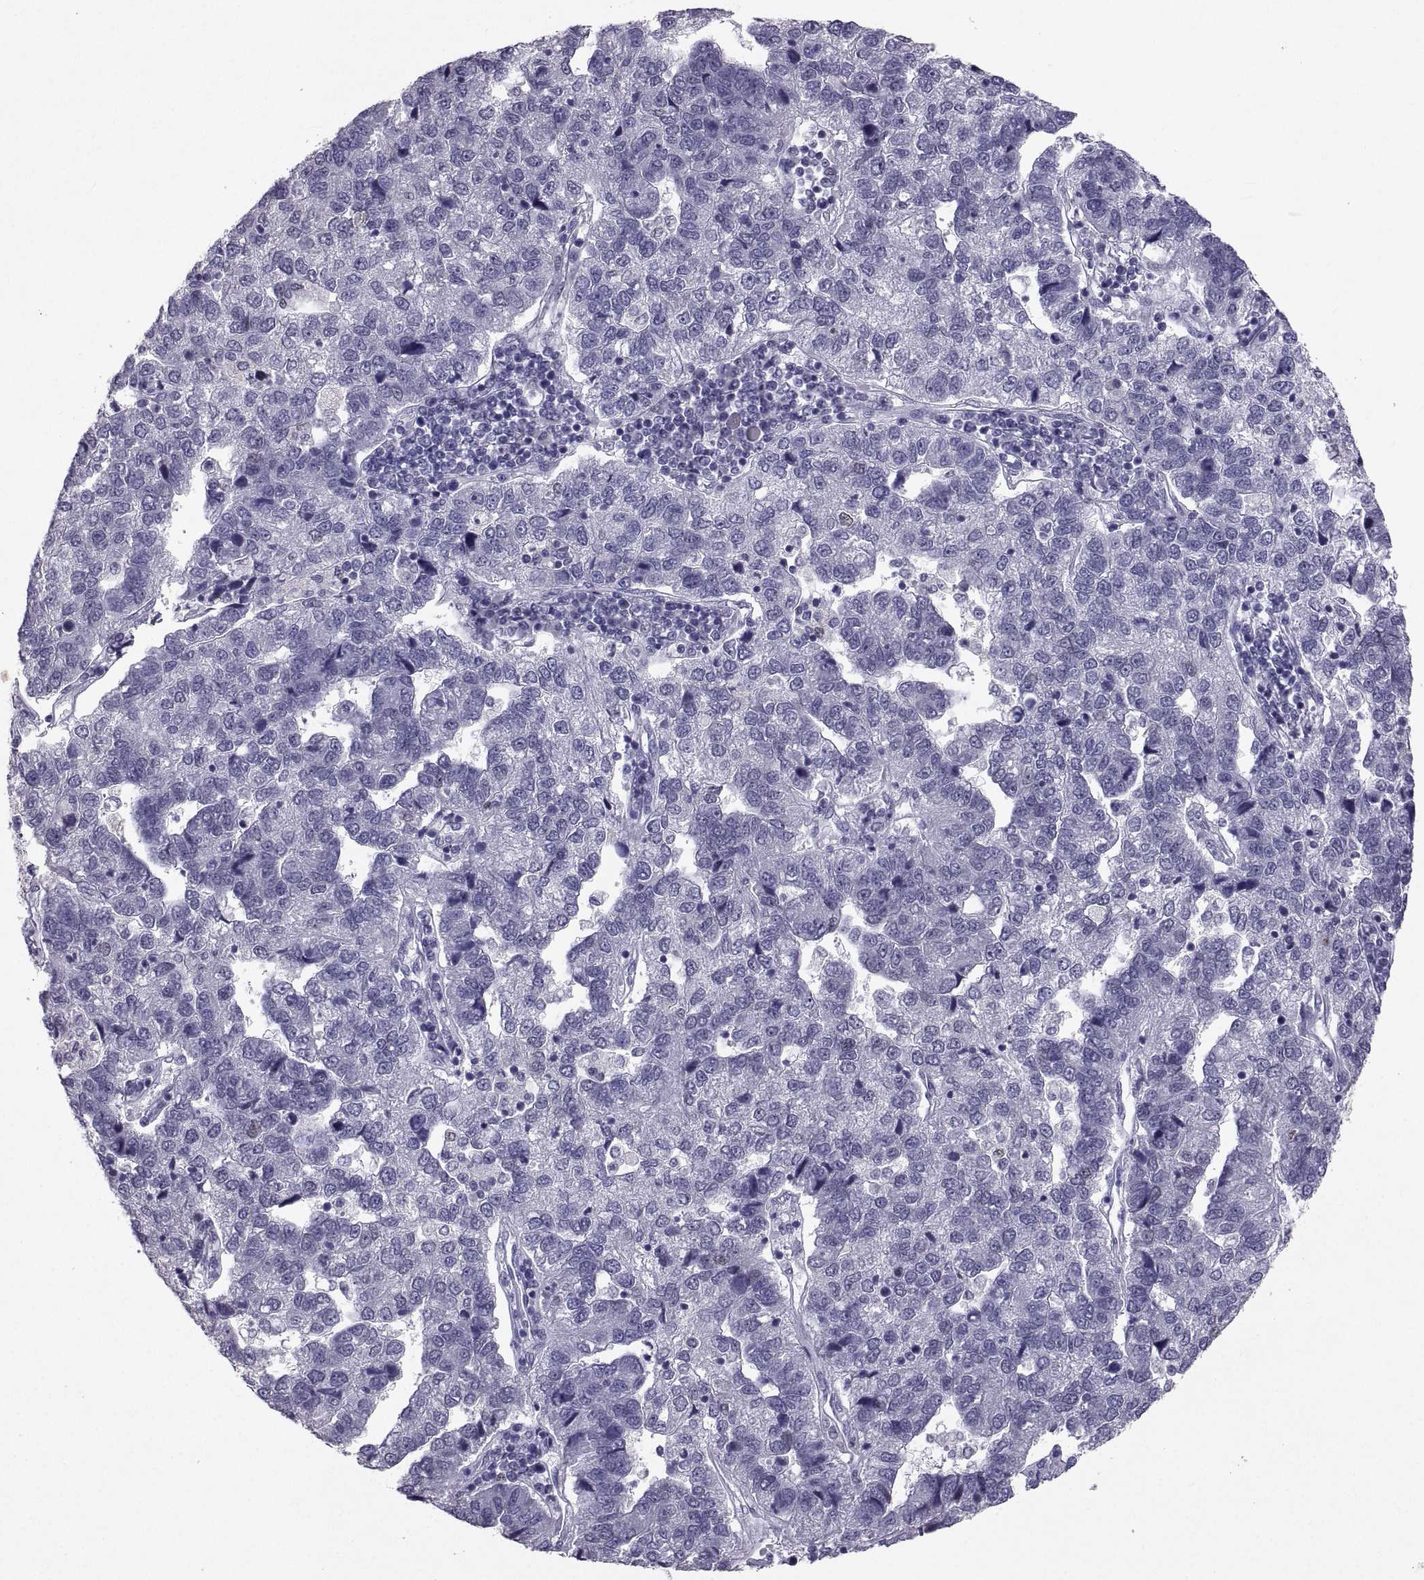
{"staining": {"intensity": "negative", "quantity": "none", "location": "none"}, "tissue": "pancreatic cancer", "cell_type": "Tumor cells", "image_type": "cancer", "snomed": [{"axis": "morphology", "description": "Adenocarcinoma, NOS"}, {"axis": "topography", "description": "Pancreas"}], "caption": "The photomicrograph reveals no significant expression in tumor cells of pancreatic cancer. (Stains: DAB (3,3'-diaminobenzidine) immunohistochemistry (IHC) with hematoxylin counter stain, Microscopy: brightfield microscopy at high magnification).", "gene": "SOX21", "patient": {"sex": "female", "age": 61}}